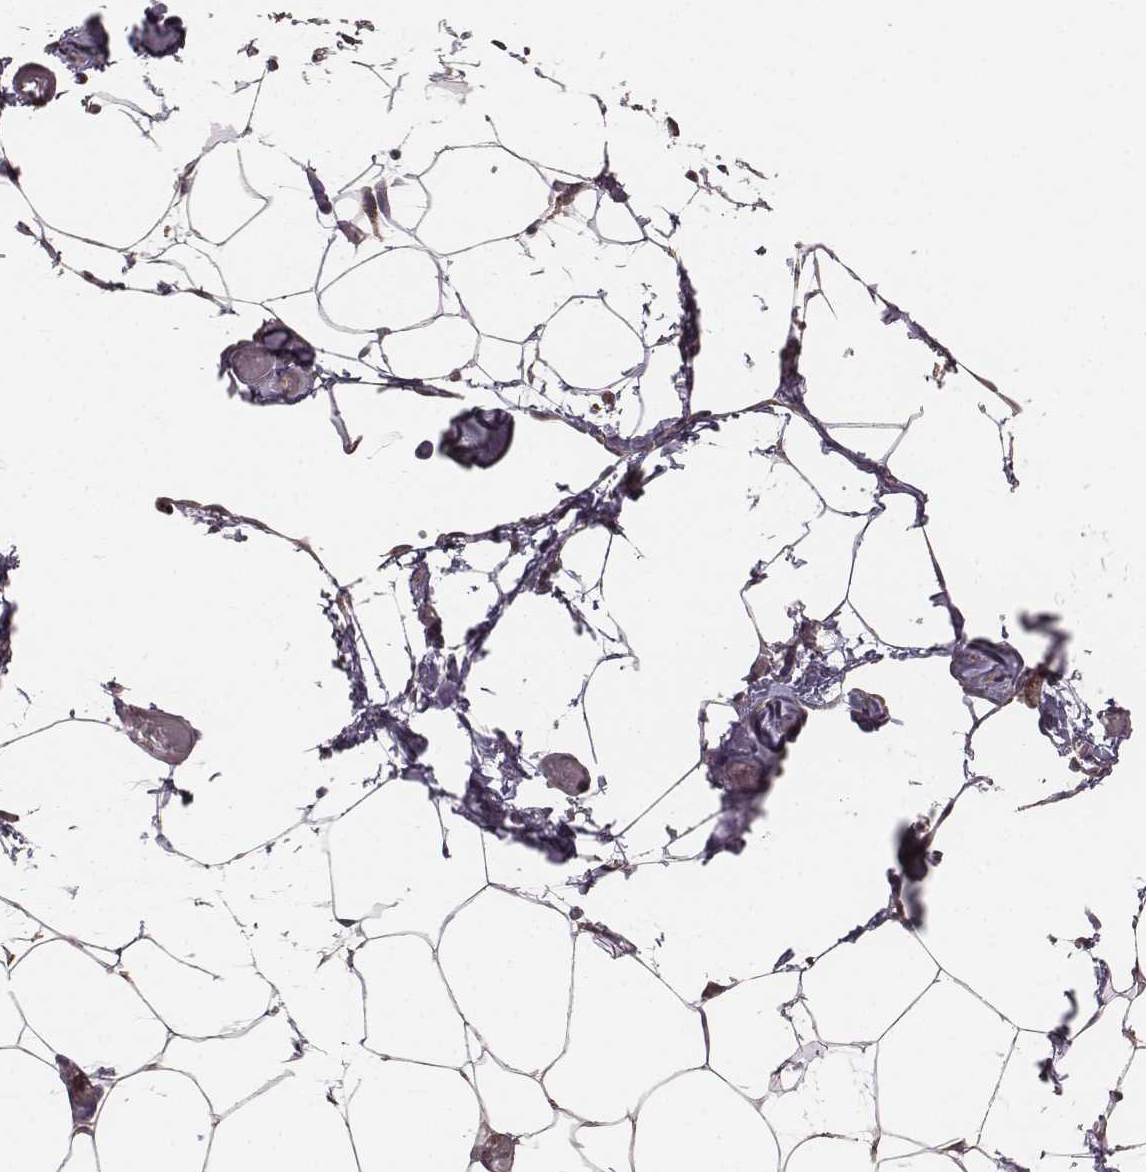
{"staining": {"intensity": "weak", "quantity": ">75%", "location": "cytoplasmic/membranous"}, "tissue": "adipose tissue", "cell_type": "Adipocytes", "image_type": "normal", "snomed": [{"axis": "morphology", "description": "Normal tissue, NOS"}, {"axis": "topography", "description": "Adipose tissue"}], "caption": "Adipocytes exhibit weak cytoplasmic/membranous staining in approximately >75% of cells in normal adipose tissue.", "gene": "PDCD2L", "patient": {"sex": "male", "age": 57}}